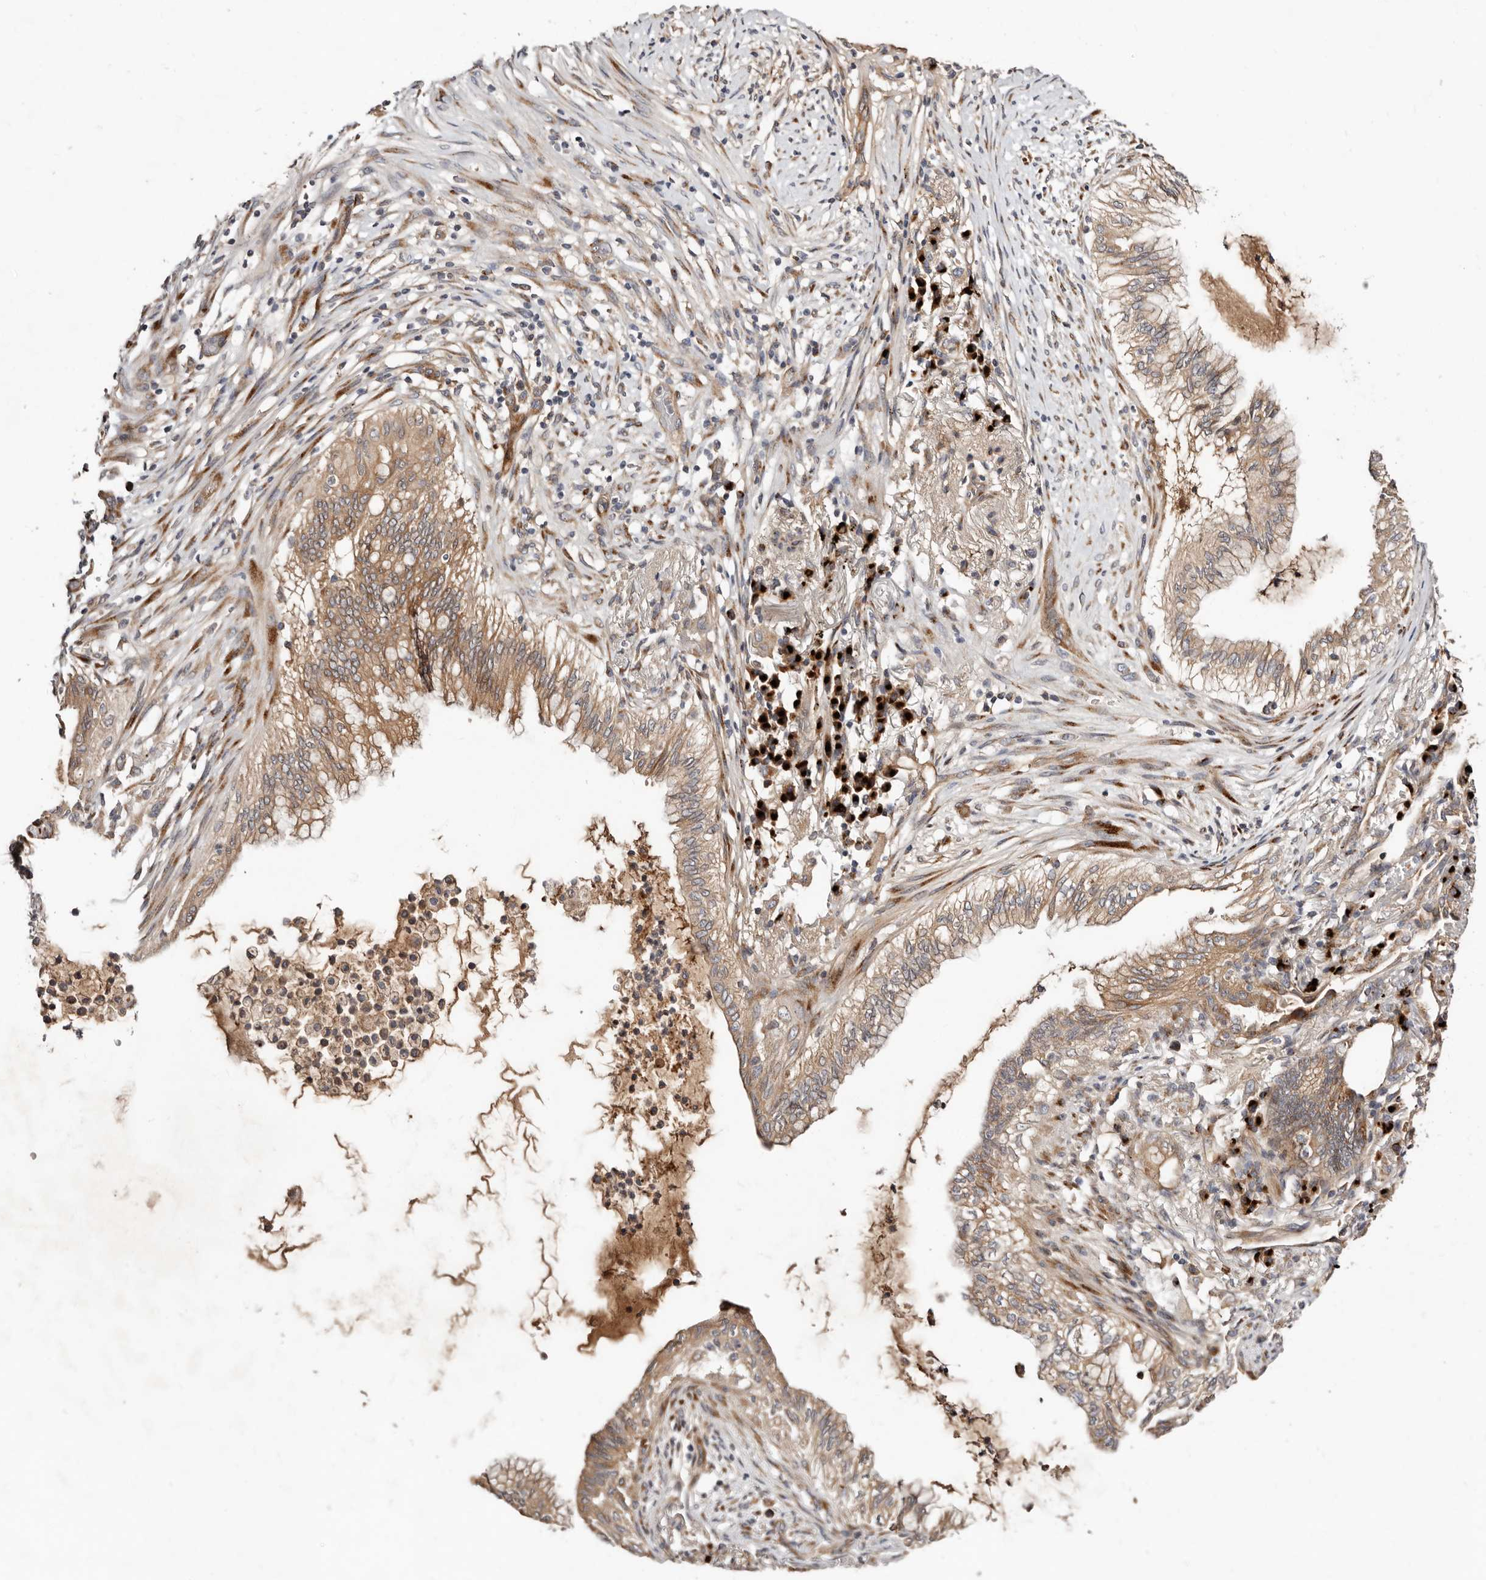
{"staining": {"intensity": "moderate", "quantity": ">75%", "location": "cytoplasmic/membranous"}, "tissue": "lung cancer", "cell_type": "Tumor cells", "image_type": "cancer", "snomed": [{"axis": "morphology", "description": "Adenocarcinoma, NOS"}, {"axis": "topography", "description": "Lung"}], "caption": "Lung cancer was stained to show a protein in brown. There is medium levels of moderate cytoplasmic/membranous expression in about >75% of tumor cells. Using DAB (brown) and hematoxylin (blue) stains, captured at high magnification using brightfield microscopy.", "gene": "DACT2", "patient": {"sex": "female", "age": 70}}